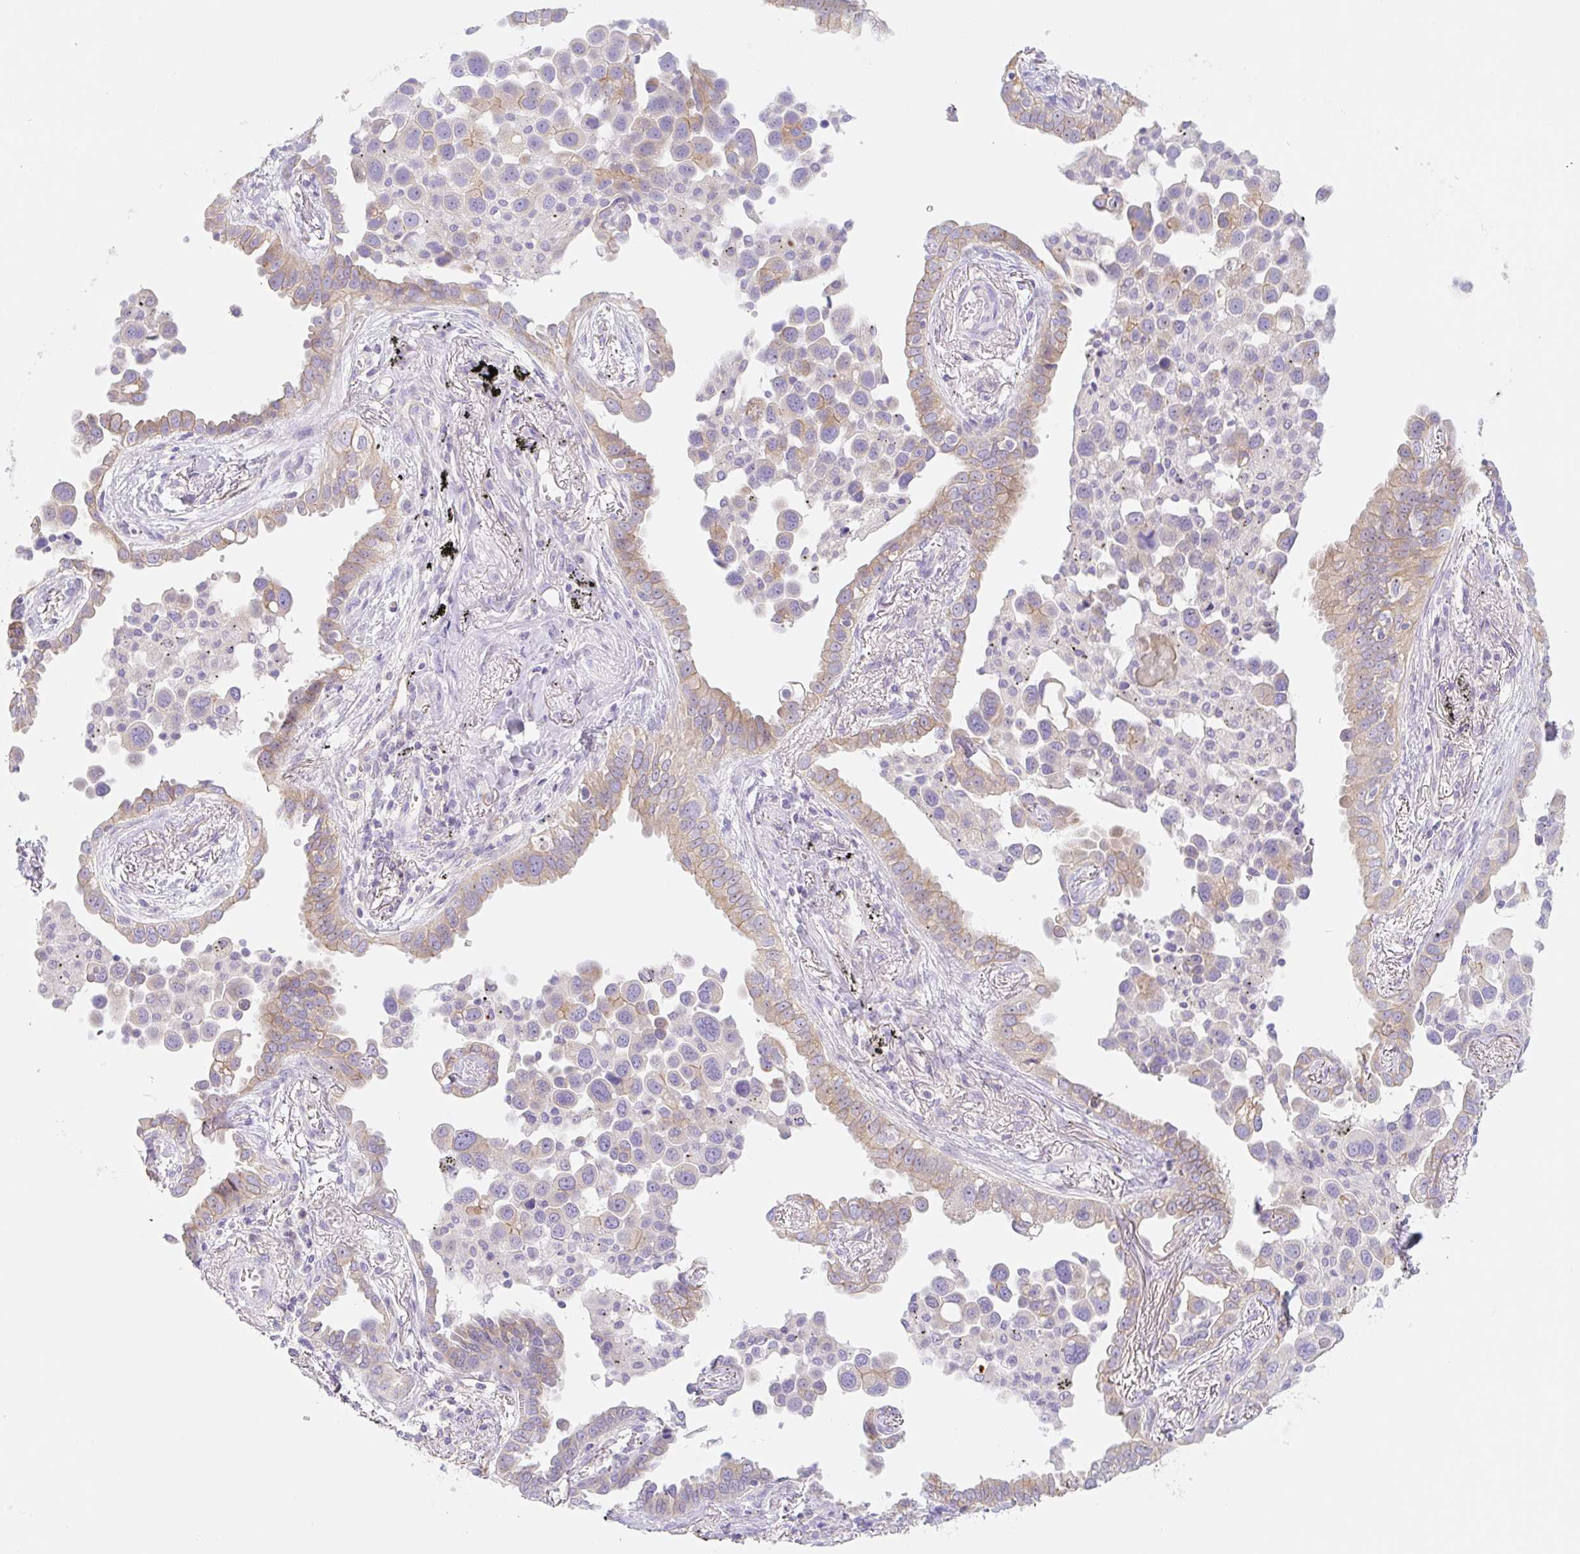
{"staining": {"intensity": "moderate", "quantity": "25%-75%", "location": "cytoplasmic/membranous"}, "tissue": "lung cancer", "cell_type": "Tumor cells", "image_type": "cancer", "snomed": [{"axis": "morphology", "description": "Adenocarcinoma, NOS"}, {"axis": "topography", "description": "Lung"}], "caption": "DAB immunohistochemical staining of adenocarcinoma (lung) shows moderate cytoplasmic/membranous protein staining in approximately 25%-75% of tumor cells.", "gene": "LYVE1", "patient": {"sex": "male", "age": 67}}